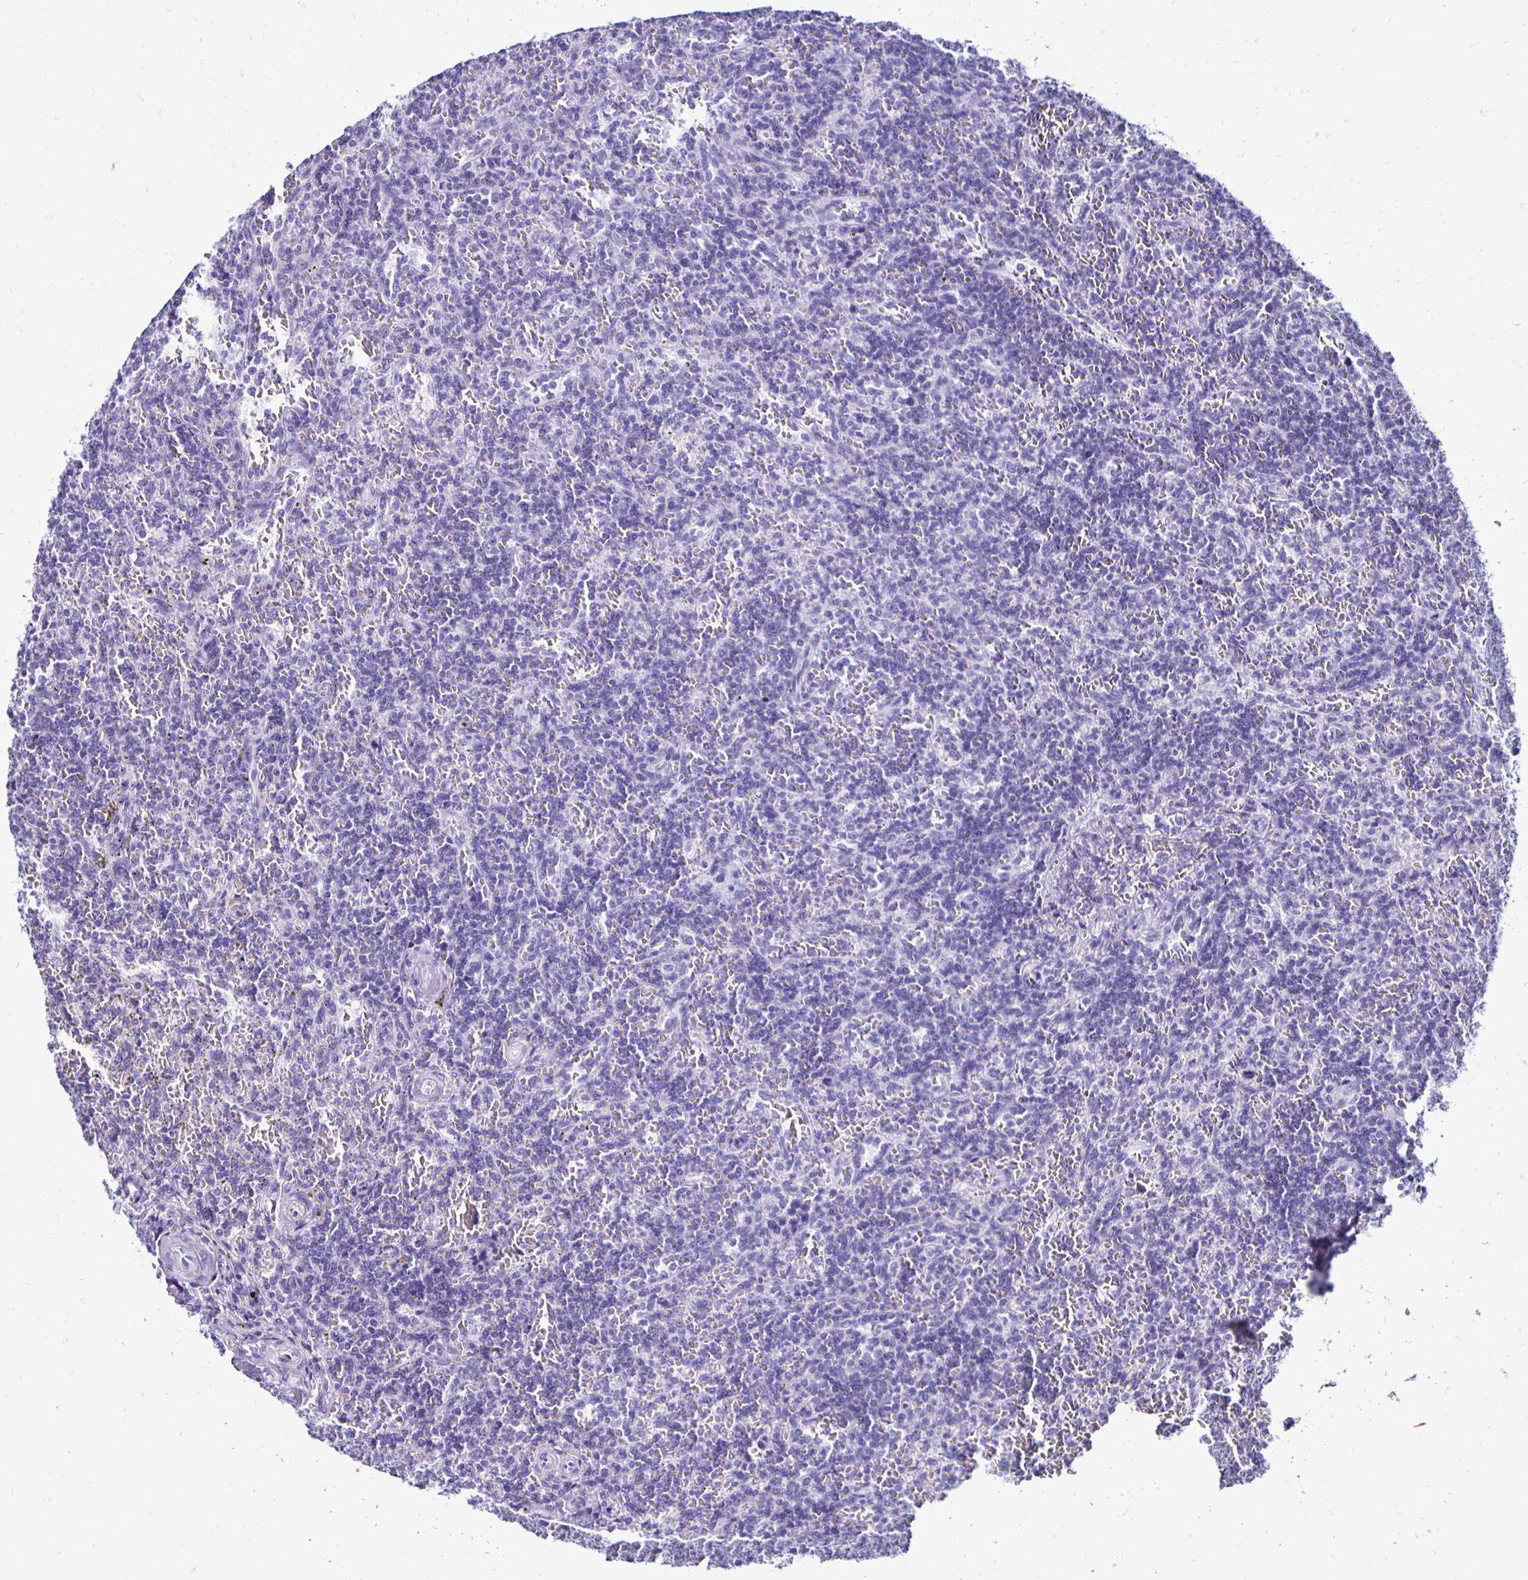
{"staining": {"intensity": "negative", "quantity": "none", "location": "none"}, "tissue": "lymphoma", "cell_type": "Tumor cells", "image_type": "cancer", "snomed": [{"axis": "morphology", "description": "Malignant lymphoma, non-Hodgkin's type, Low grade"}, {"axis": "topography", "description": "Spleen"}], "caption": "Immunohistochemistry (IHC) histopathology image of neoplastic tissue: human lymphoma stained with DAB (3,3'-diaminobenzidine) exhibits no significant protein positivity in tumor cells.", "gene": "CST5", "patient": {"sex": "male", "age": 73}}